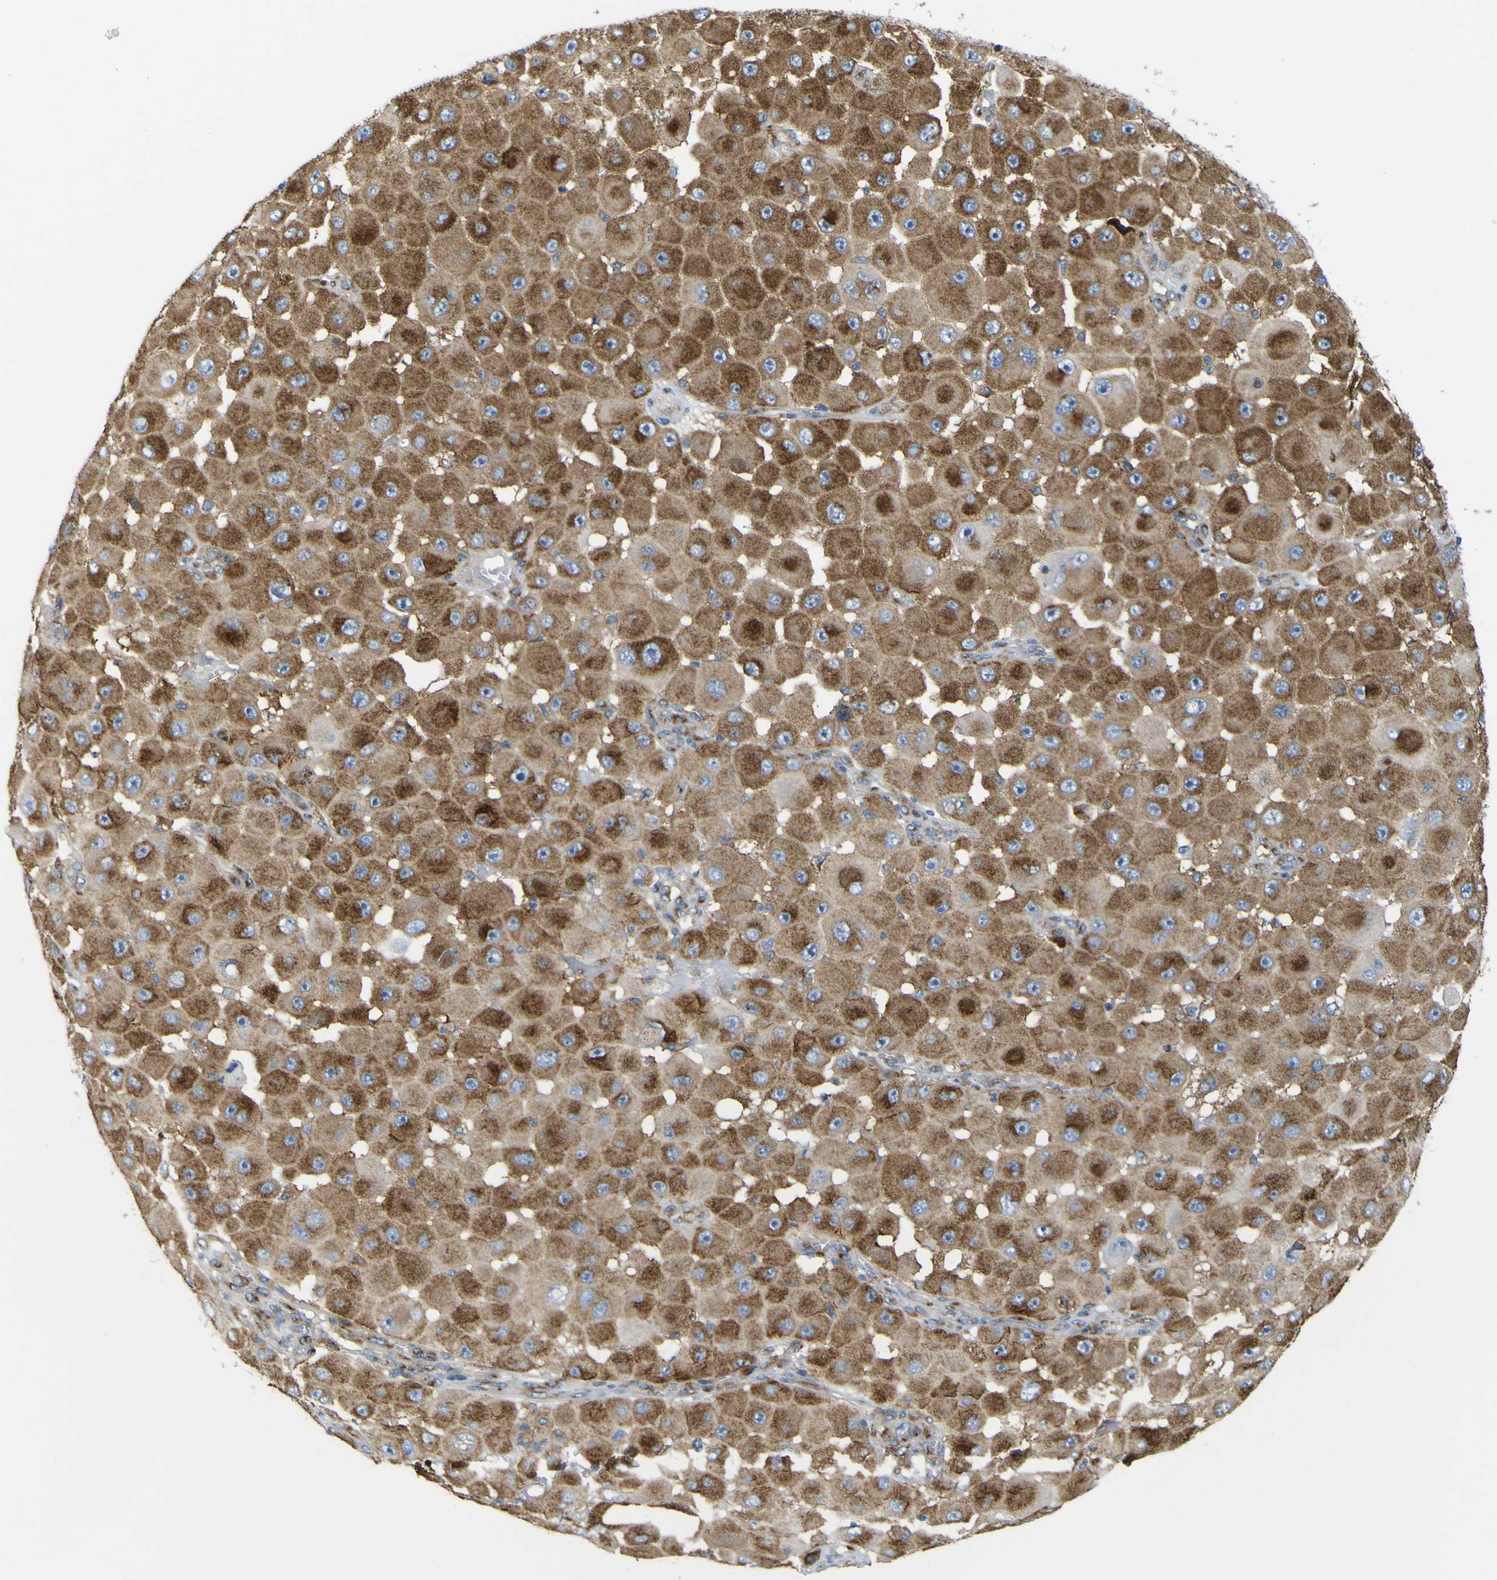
{"staining": {"intensity": "moderate", "quantity": ">75%", "location": "cytoplasmic/membranous"}, "tissue": "melanoma", "cell_type": "Tumor cells", "image_type": "cancer", "snomed": [{"axis": "morphology", "description": "Malignant melanoma, NOS"}, {"axis": "topography", "description": "Skin"}], "caption": "DAB immunohistochemical staining of melanoma demonstrates moderate cytoplasmic/membranous protein expression in approximately >75% of tumor cells. (DAB = brown stain, brightfield microscopy at high magnification).", "gene": "IGF2R", "patient": {"sex": "female", "age": 81}}